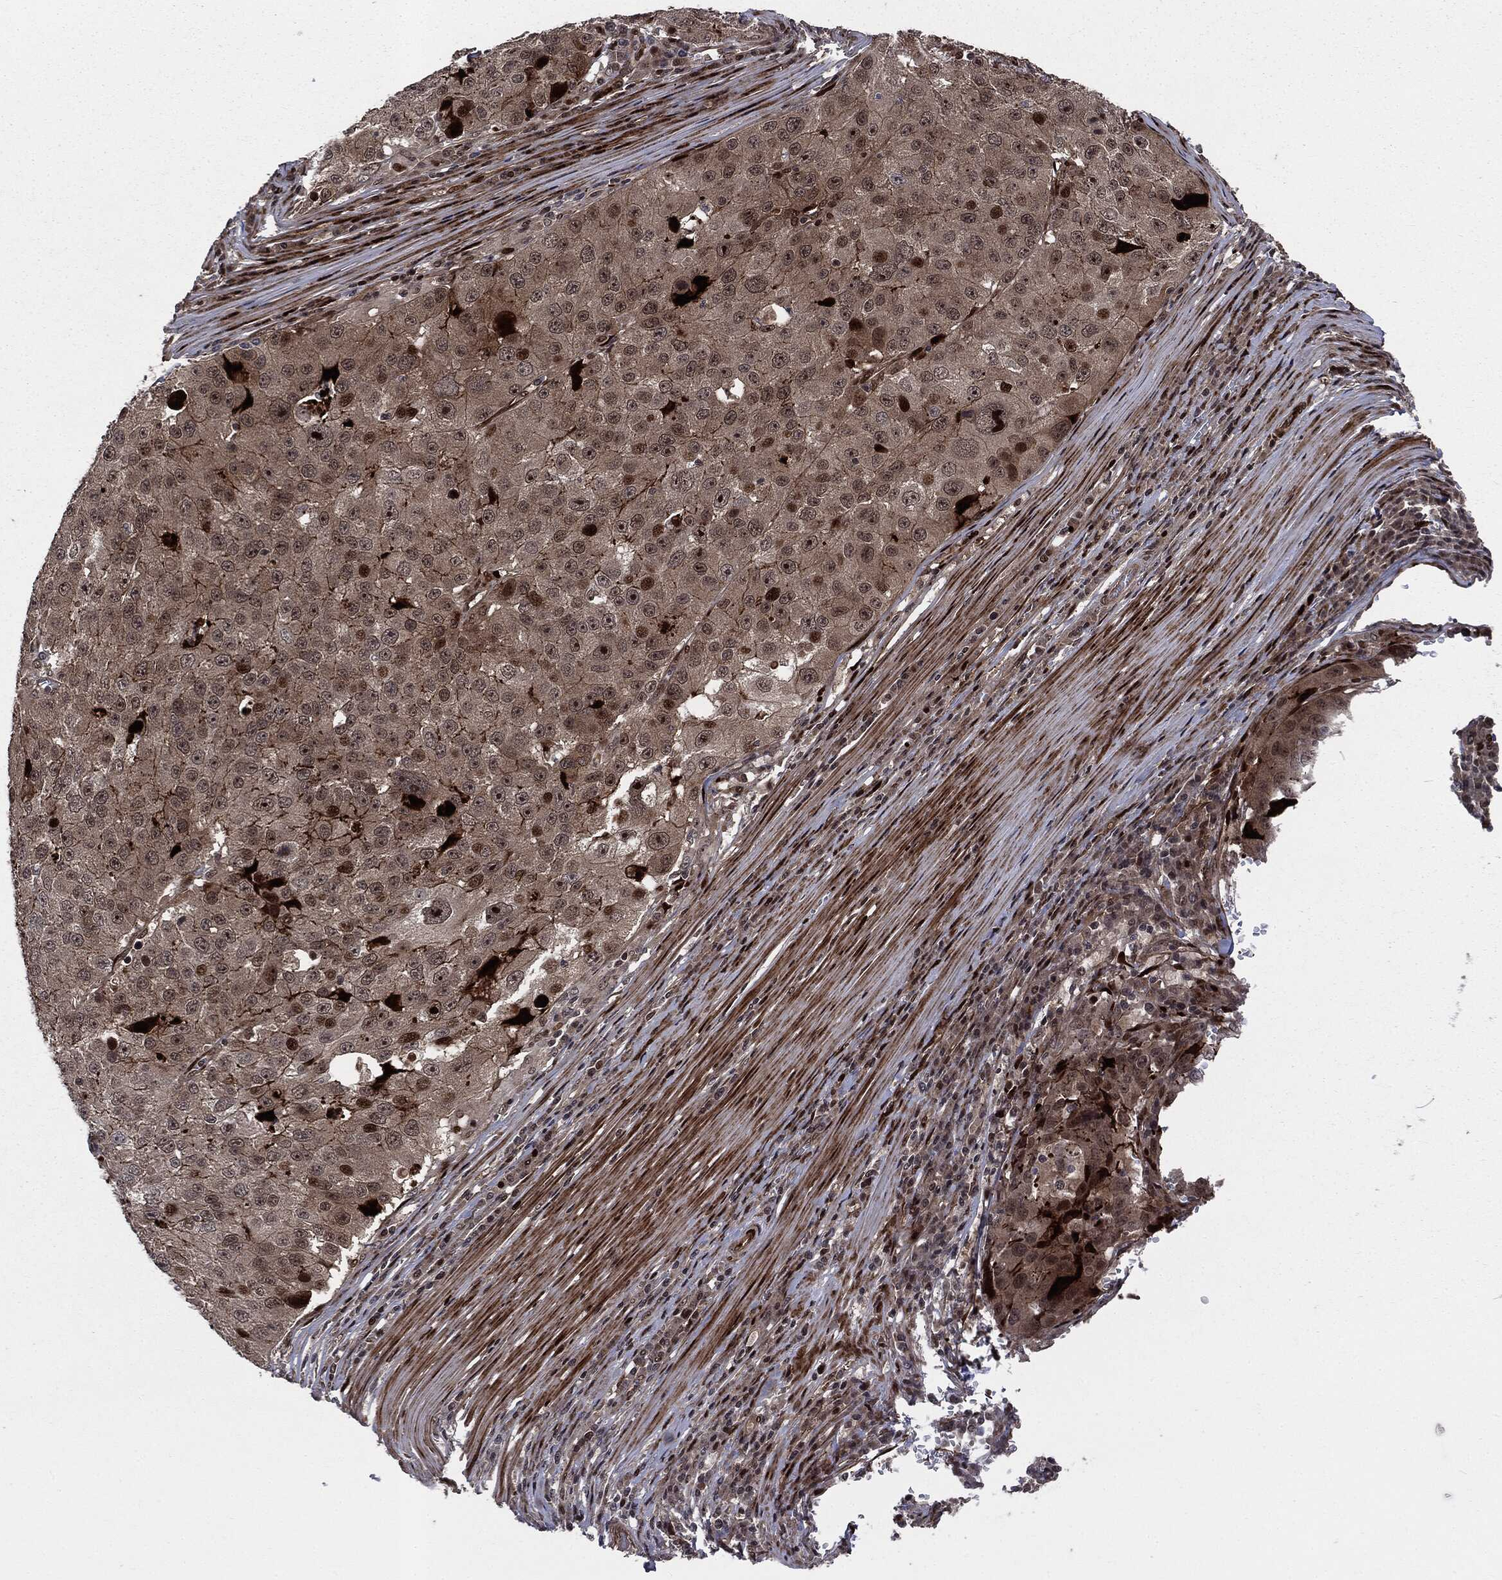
{"staining": {"intensity": "strong", "quantity": "<25%", "location": "nuclear"}, "tissue": "stomach cancer", "cell_type": "Tumor cells", "image_type": "cancer", "snomed": [{"axis": "morphology", "description": "Adenocarcinoma, NOS"}, {"axis": "topography", "description": "Stomach"}], "caption": "Tumor cells display medium levels of strong nuclear positivity in approximately <25% of cells in human adenocarcinoma (stomach).", "gene": "SMAD4", "patient": {"sex": "male", "age": 71}}